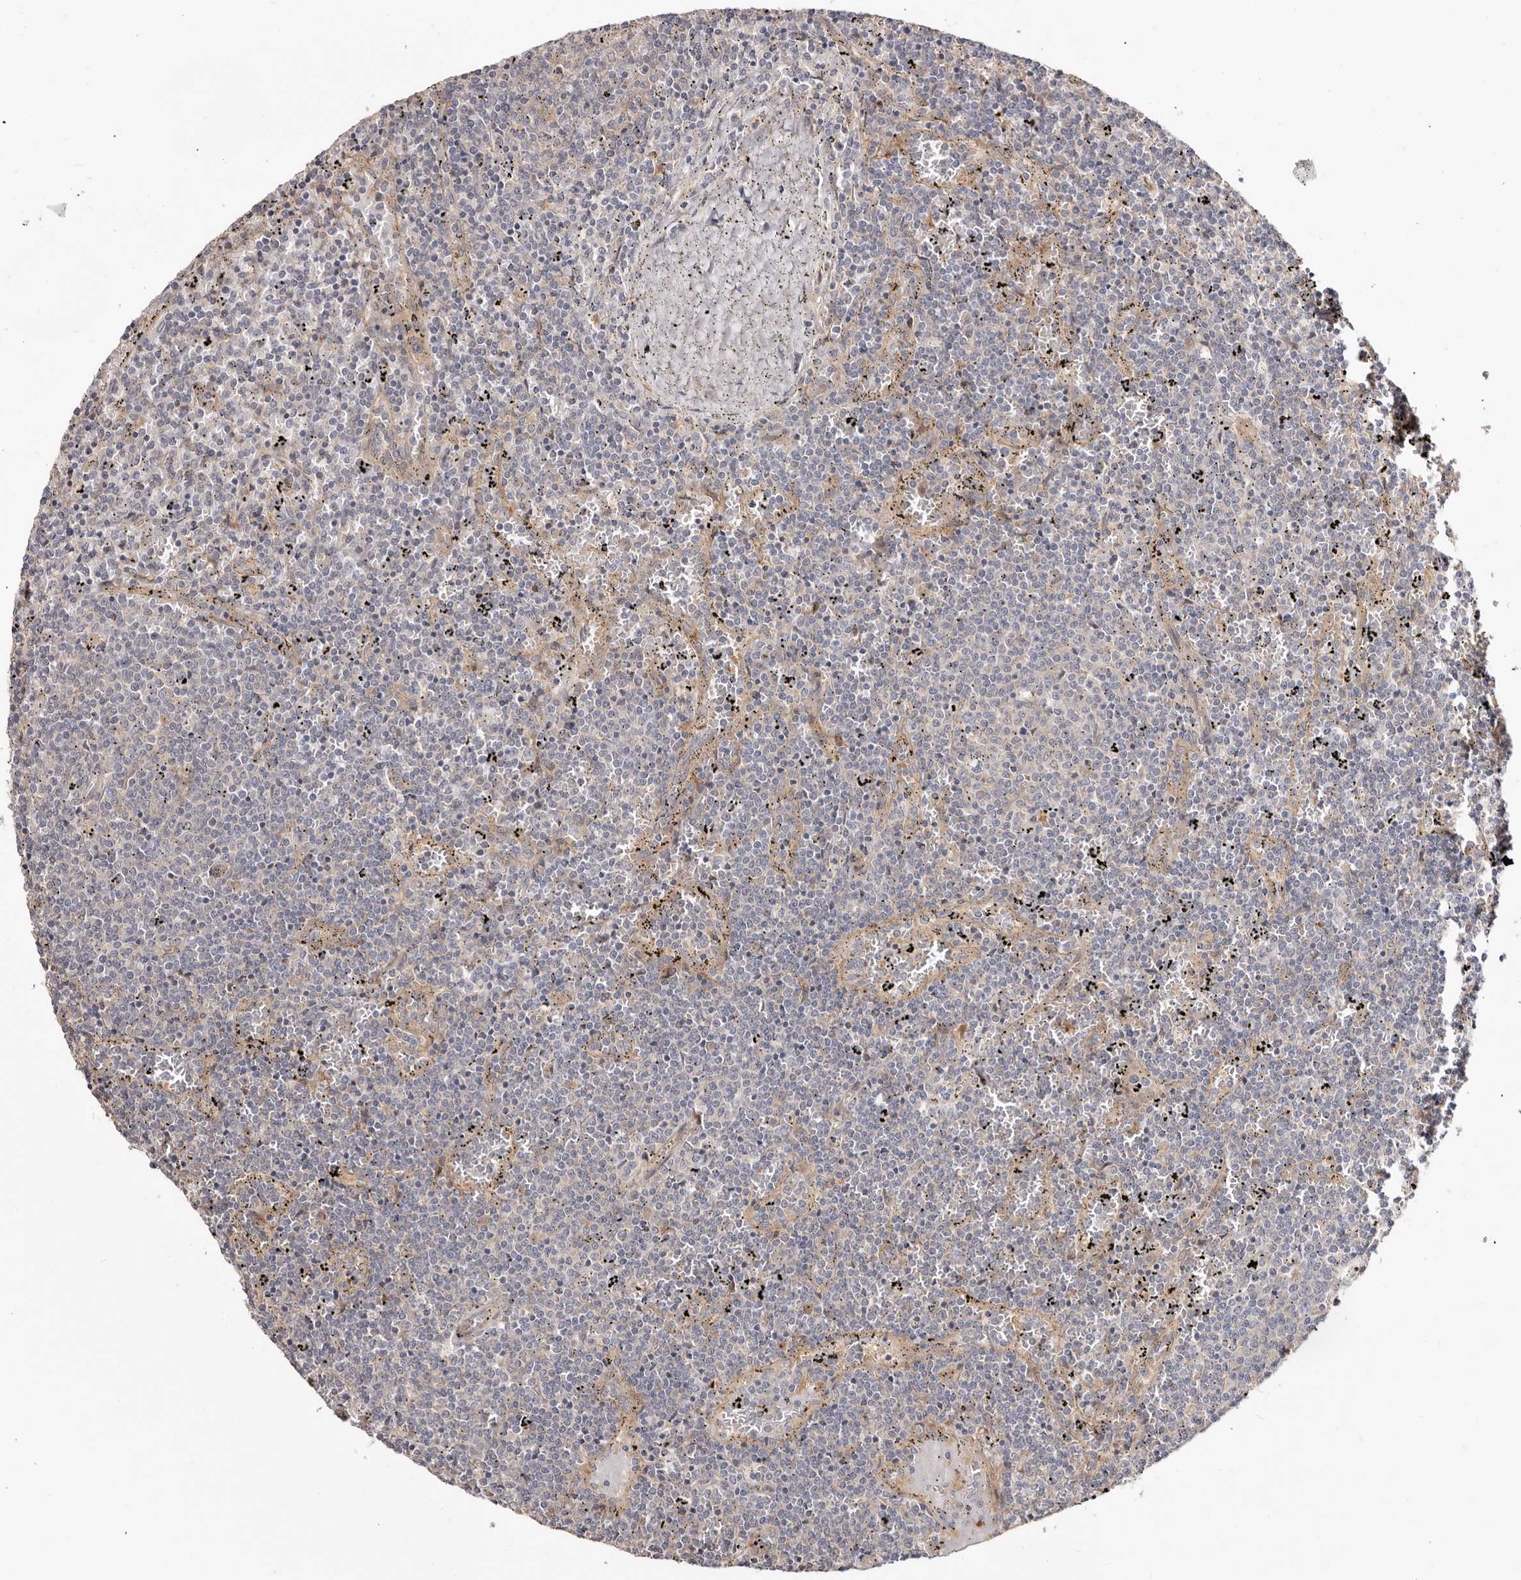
{"staining": {"intensity": "negative", "quantity": "none", "location": "none"}, "tissue": "lymphoma", "cell_type": "Tumor cells", "image_type": "cancer", "snomed": [{"axis": "morphology", "description": "Malignant lymphoma, non-Hodgkin's type, Low grade"}, {"axis": "topography", "description": "Spleen"}], "caption": "Immunohistochemical staining of lymphoma shows no significant positivity in tumor cells.", "gene": "GPATCH4", "patient": {"sex": "female", "age": 50}}